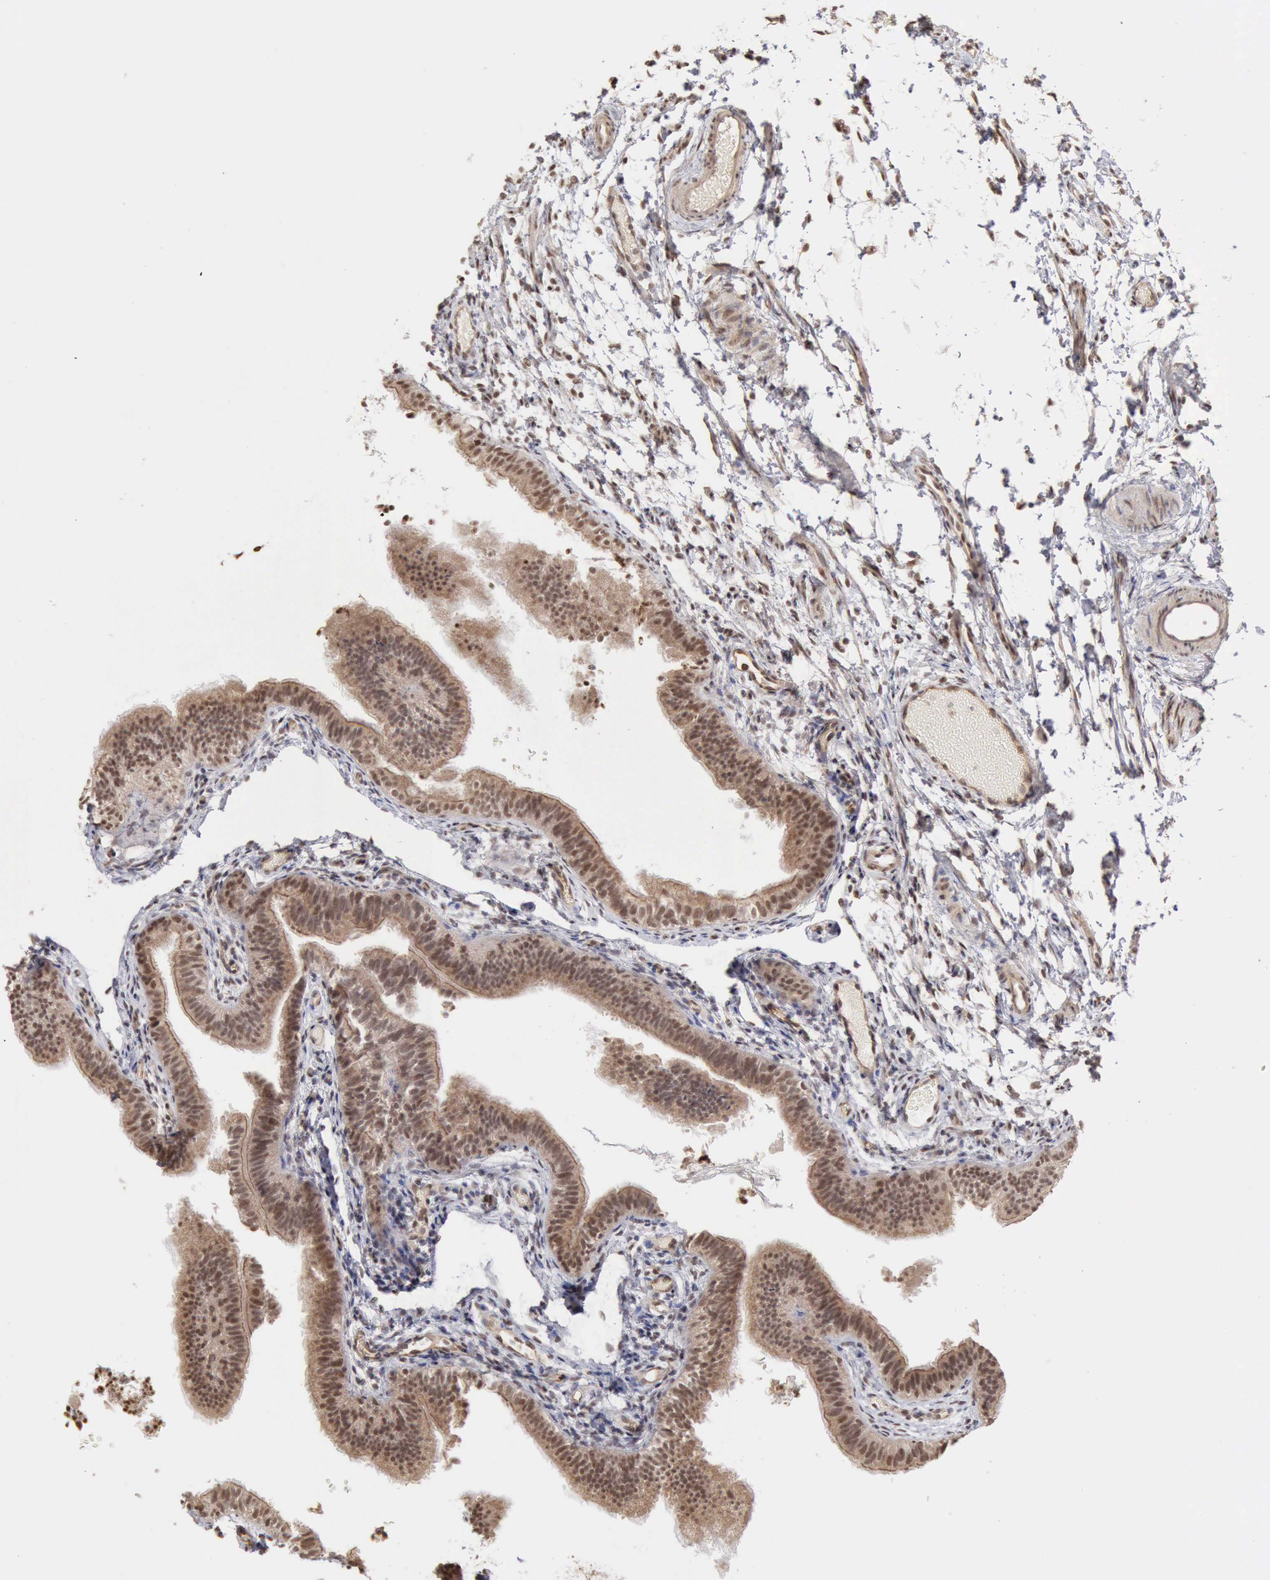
{"staining": {"intensity": "moderate", "quantity": ">75%", "location": "cytoplasmic/membranous,nuclear"}, "tissue": "fallopian tube", "cell_type": "Glandular cells", "image_type": "normal", "snomed": [{"axis": "morphology", "description": "Normal tissue, NOS"}, {"axis": "morphology", "description": "Dermoid, NOS"}, {"axis": "topography", "description": "Fallopian tube"}], "caption": "Brown immunohistochemical staining in benign fallopian tube displays moderate cytoplasmic/membranous,nuclear staining in approximately >75% of glandular cells.", "gene": "CDKN2A", "patient": {"sex": "female", "age": 33}}